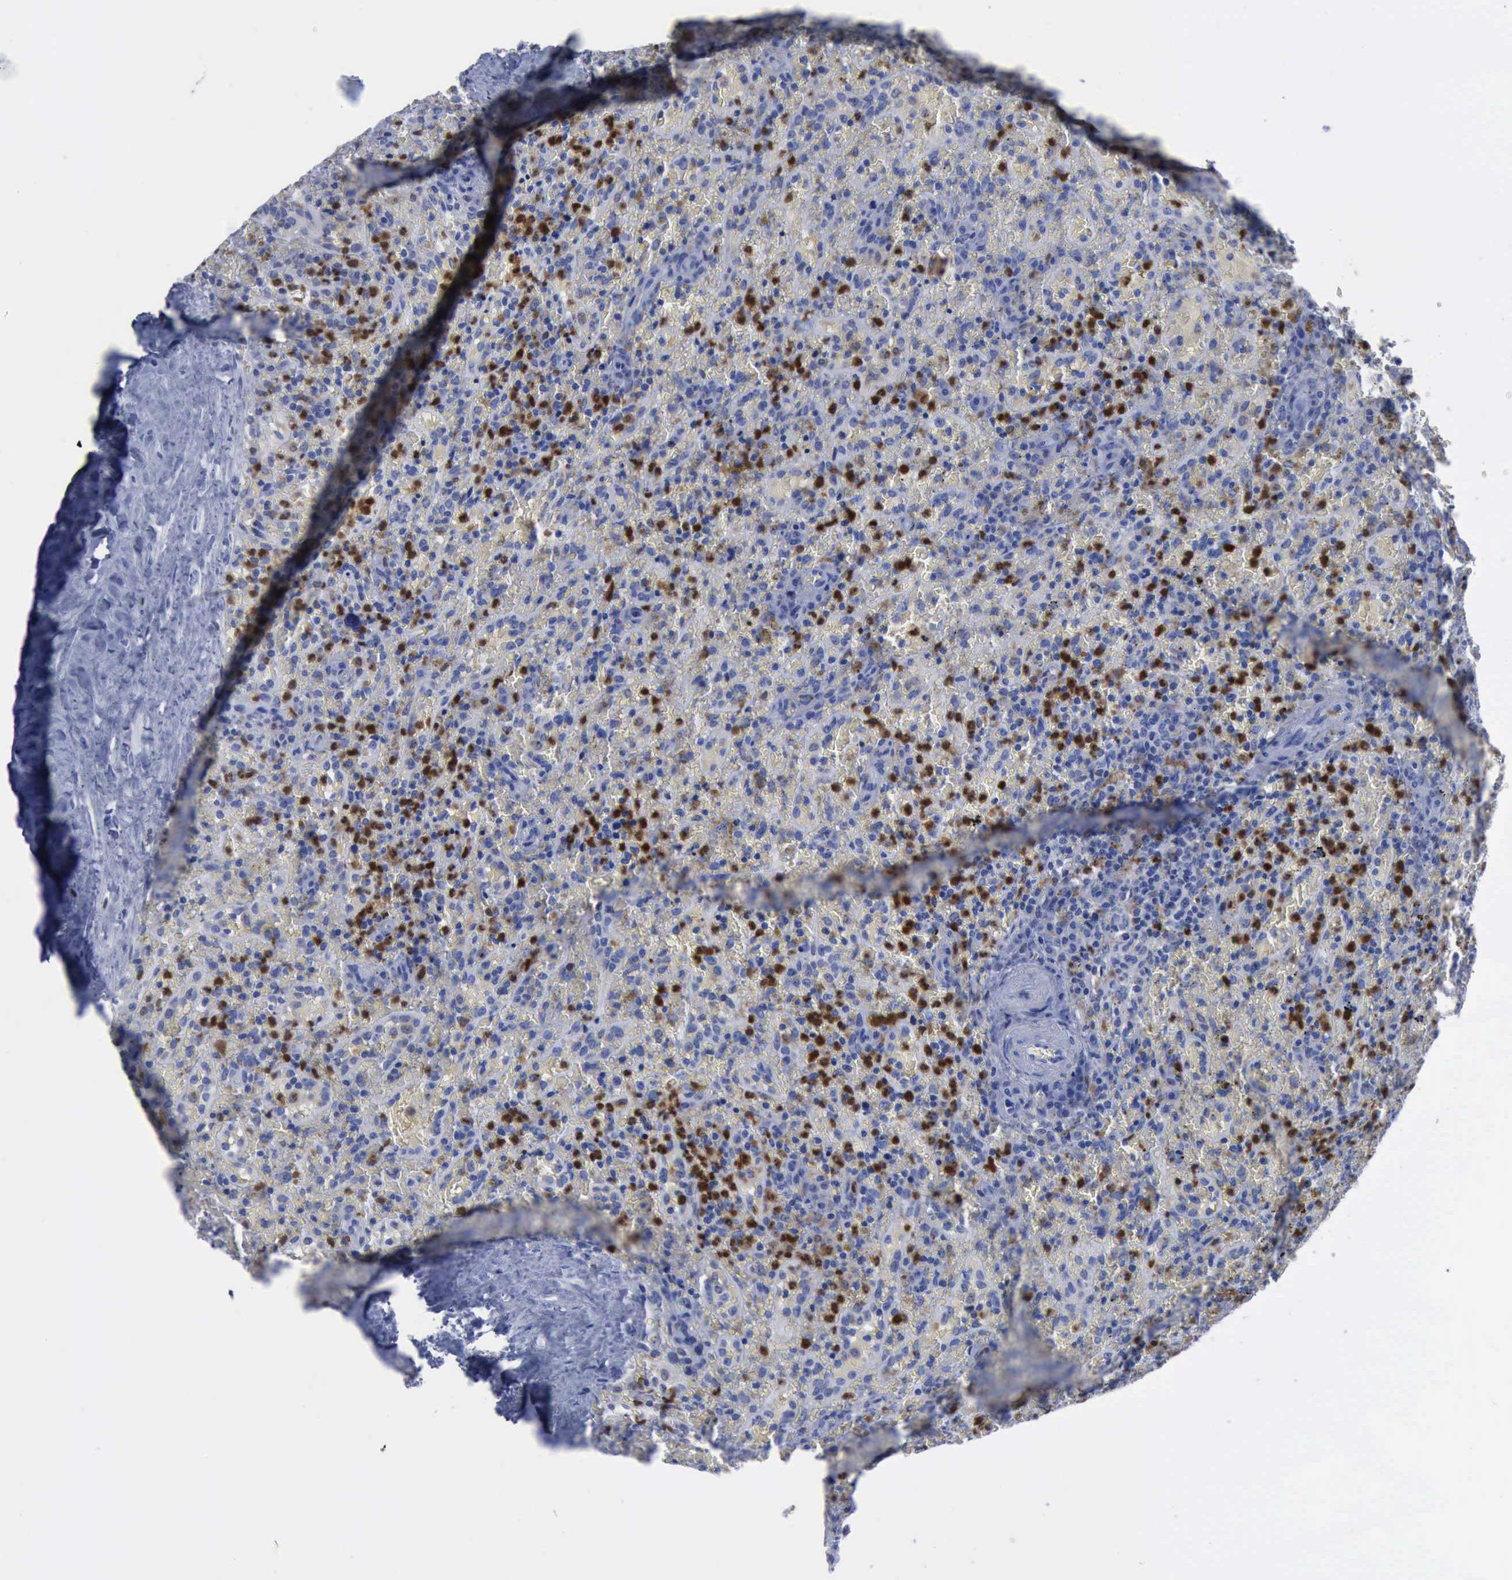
{"staining": {"intensity": "negative", "quantity": "none", "location": "none"}, "tissue": "lymphoma", "cell_type": "Tumor cells", "image_type": "cancer", "snomed": [{"axis": "morphology", "description": "Malignant lymphoma, non-Hodgkin's type, High grade"}, {"axis": "topography", "description": "Spleen"}, {"axis": "topography", "description": "Lymph node"}], "caption": "There is no significant staining in tumor cells of malignant lymphoma, non-Hodgkin's type (high-grade).", "gene": "CSTA", "patient": {"sex": "female", "age": 70}}